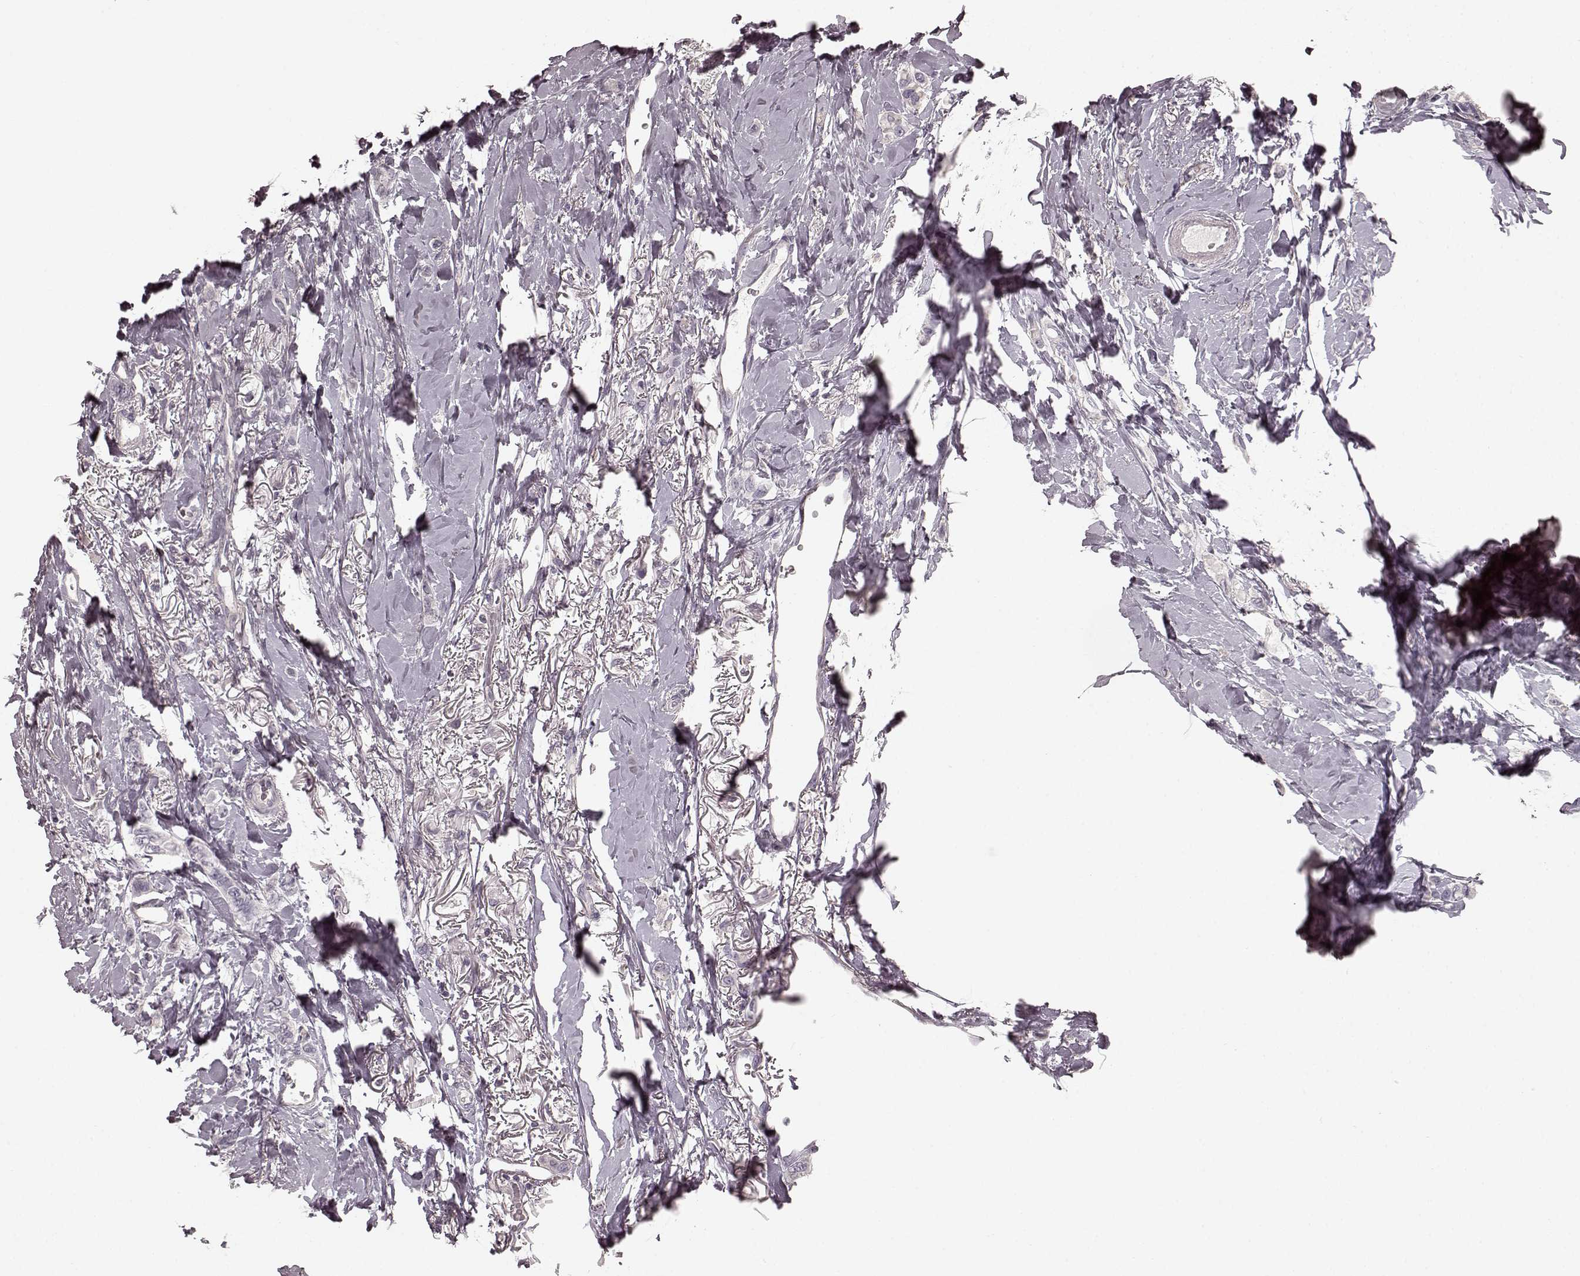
{"staining": {"intensity": "negative", "quantity": "none", "location": "none"}, "tissue": "breast cancer", "cell_type": "Tumor cells", "image_type": "cancer", "snomed": [{"axis": "morphology", "description": "Lobular carcinoma"}, {"axis": "topography", "description": "Breast"}], "caption": "The photomicrograph displays no staining of tumor cells in breast cancer. (DAB immunohistochemistry (IHC) with hematoxylin counter stain).", "gene": "PRKCE", "patient": {"sex": "female", "age": 66}}